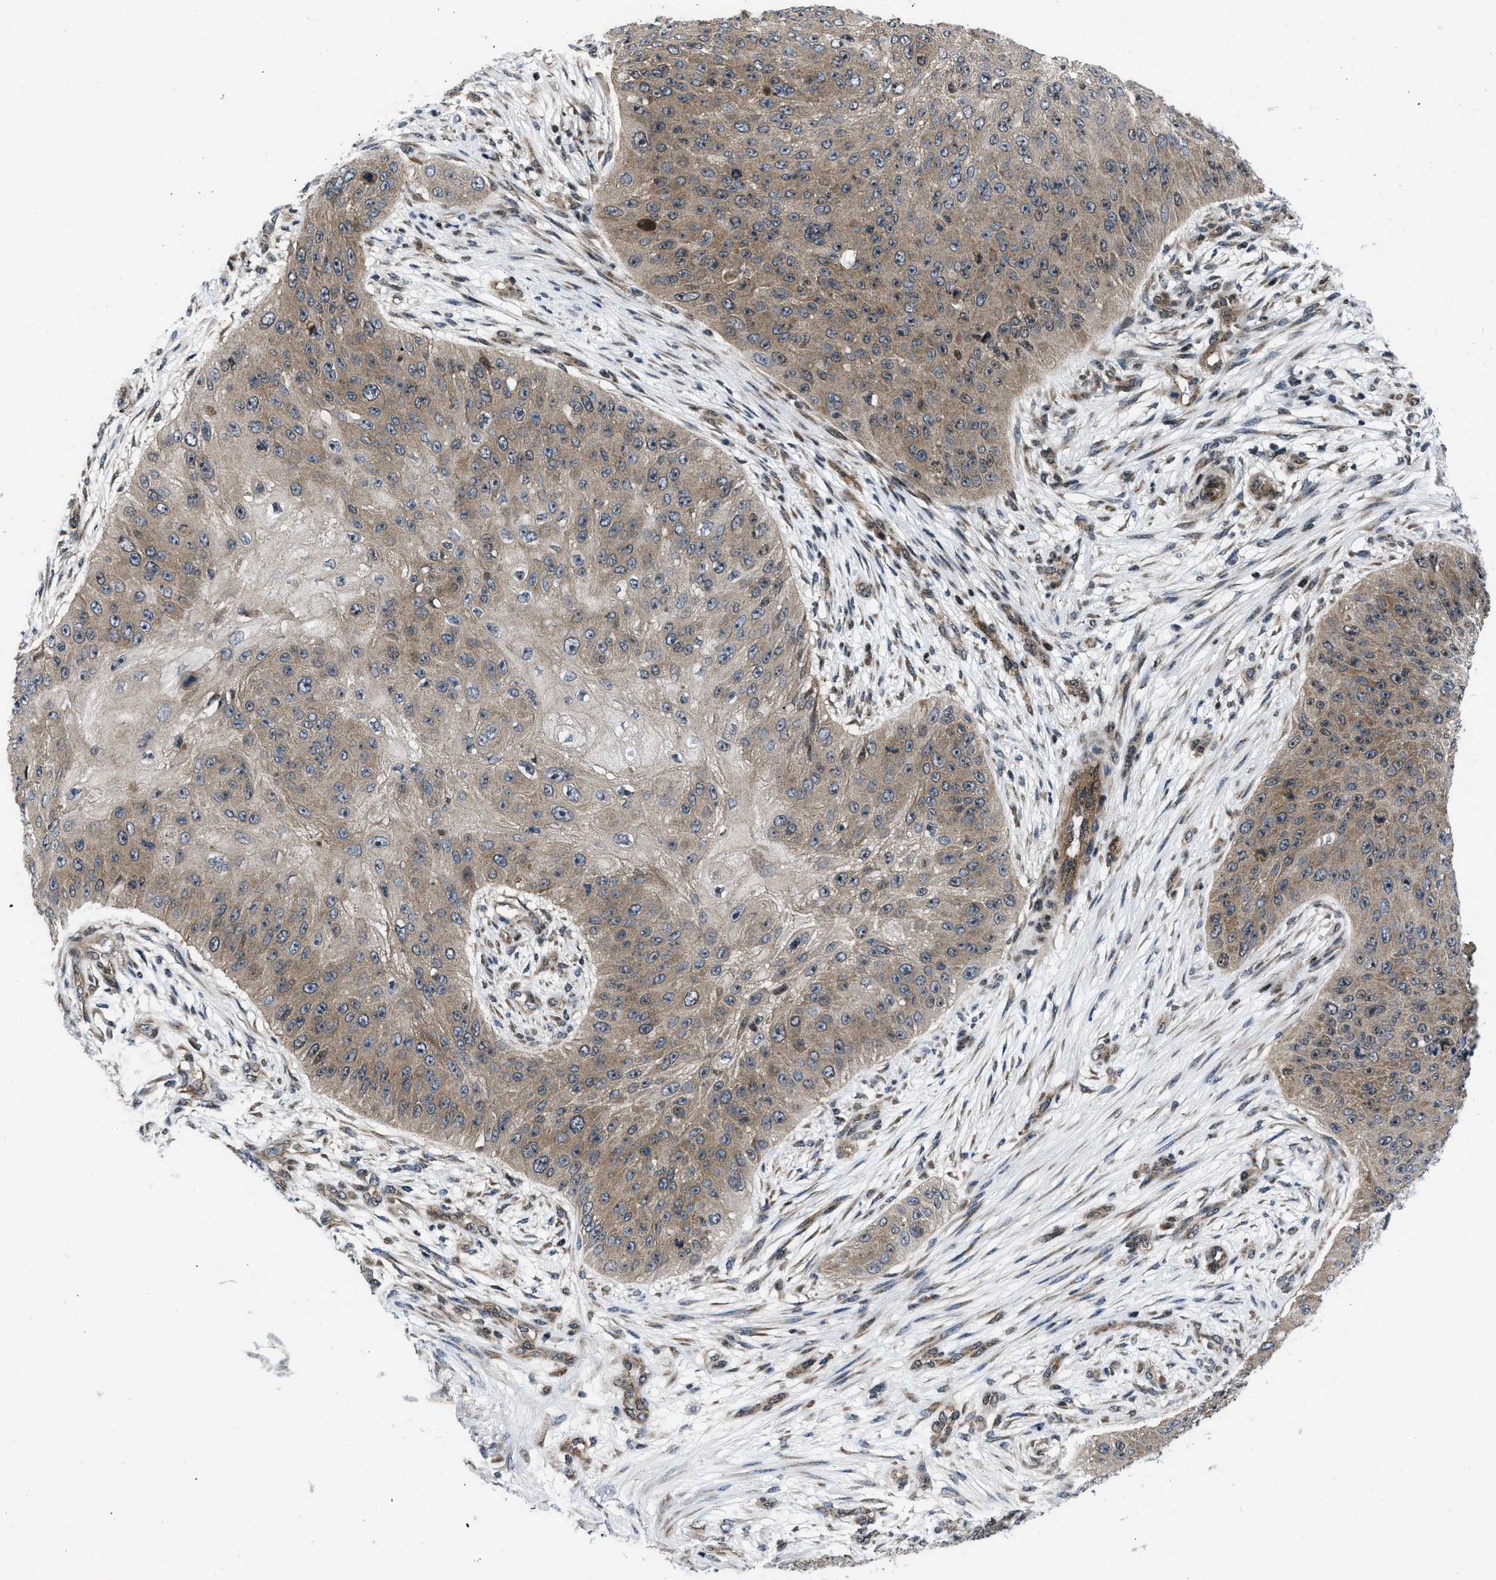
{"staining": {"intensity": "moderate", "quantity": ">75%", "location": "cytoplasmic/membranous,nuclear"}, "tissue": "skin cancer", "cell_type": "Tumor cells", "image_type": "cancer", "snomed": [{"axis": "morphology", "description": "Squamous cell carcinoma, NOS"}, {"axis": "topography", "description": "Skin"}], "caption": "Protein staining of skin cancer tissue exhibits moderate cytoplasmic/membranous and nuclear staining in approximately >75% of tumor cells.", "gene": "PPP2CB", "patient": {"sex": "female", "age": 80}}